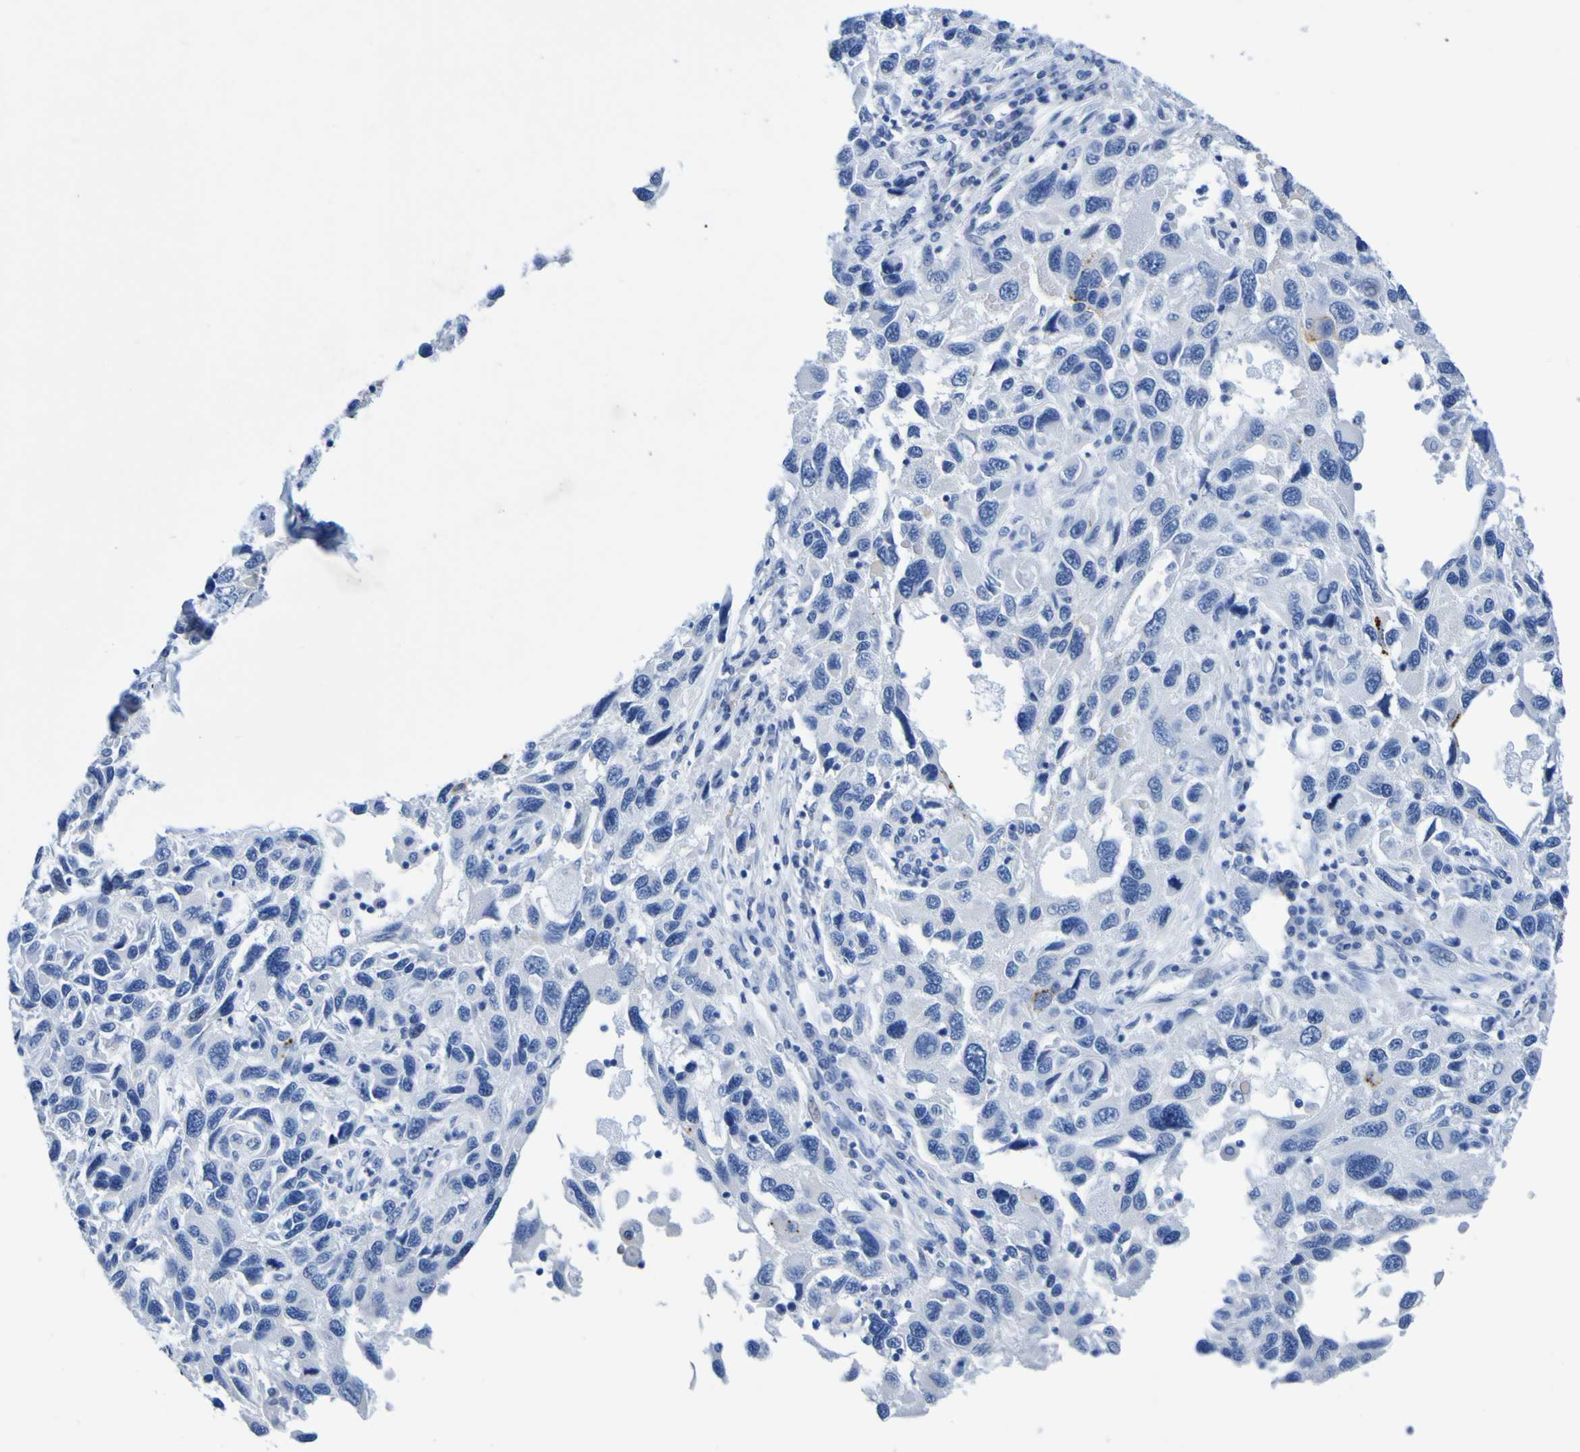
{"staining": {"intensity": "negative", "quantity": "none", "location": "none"}, "tissue": "melanoma", "cell_type": "Tumor cells", "image_type": "cancer", "snomed": [{"axis": "morphology", "description": "Malignant melanoma, NOS"}, {"axis": "topography", "description": "Skin"}], "caption": "DAB immunohistochemical staining of malignant melanoma reveals no significant expression in tumor cells.", "gene": "DPEP1", "patient": {"sex": "male", "age": 53}}